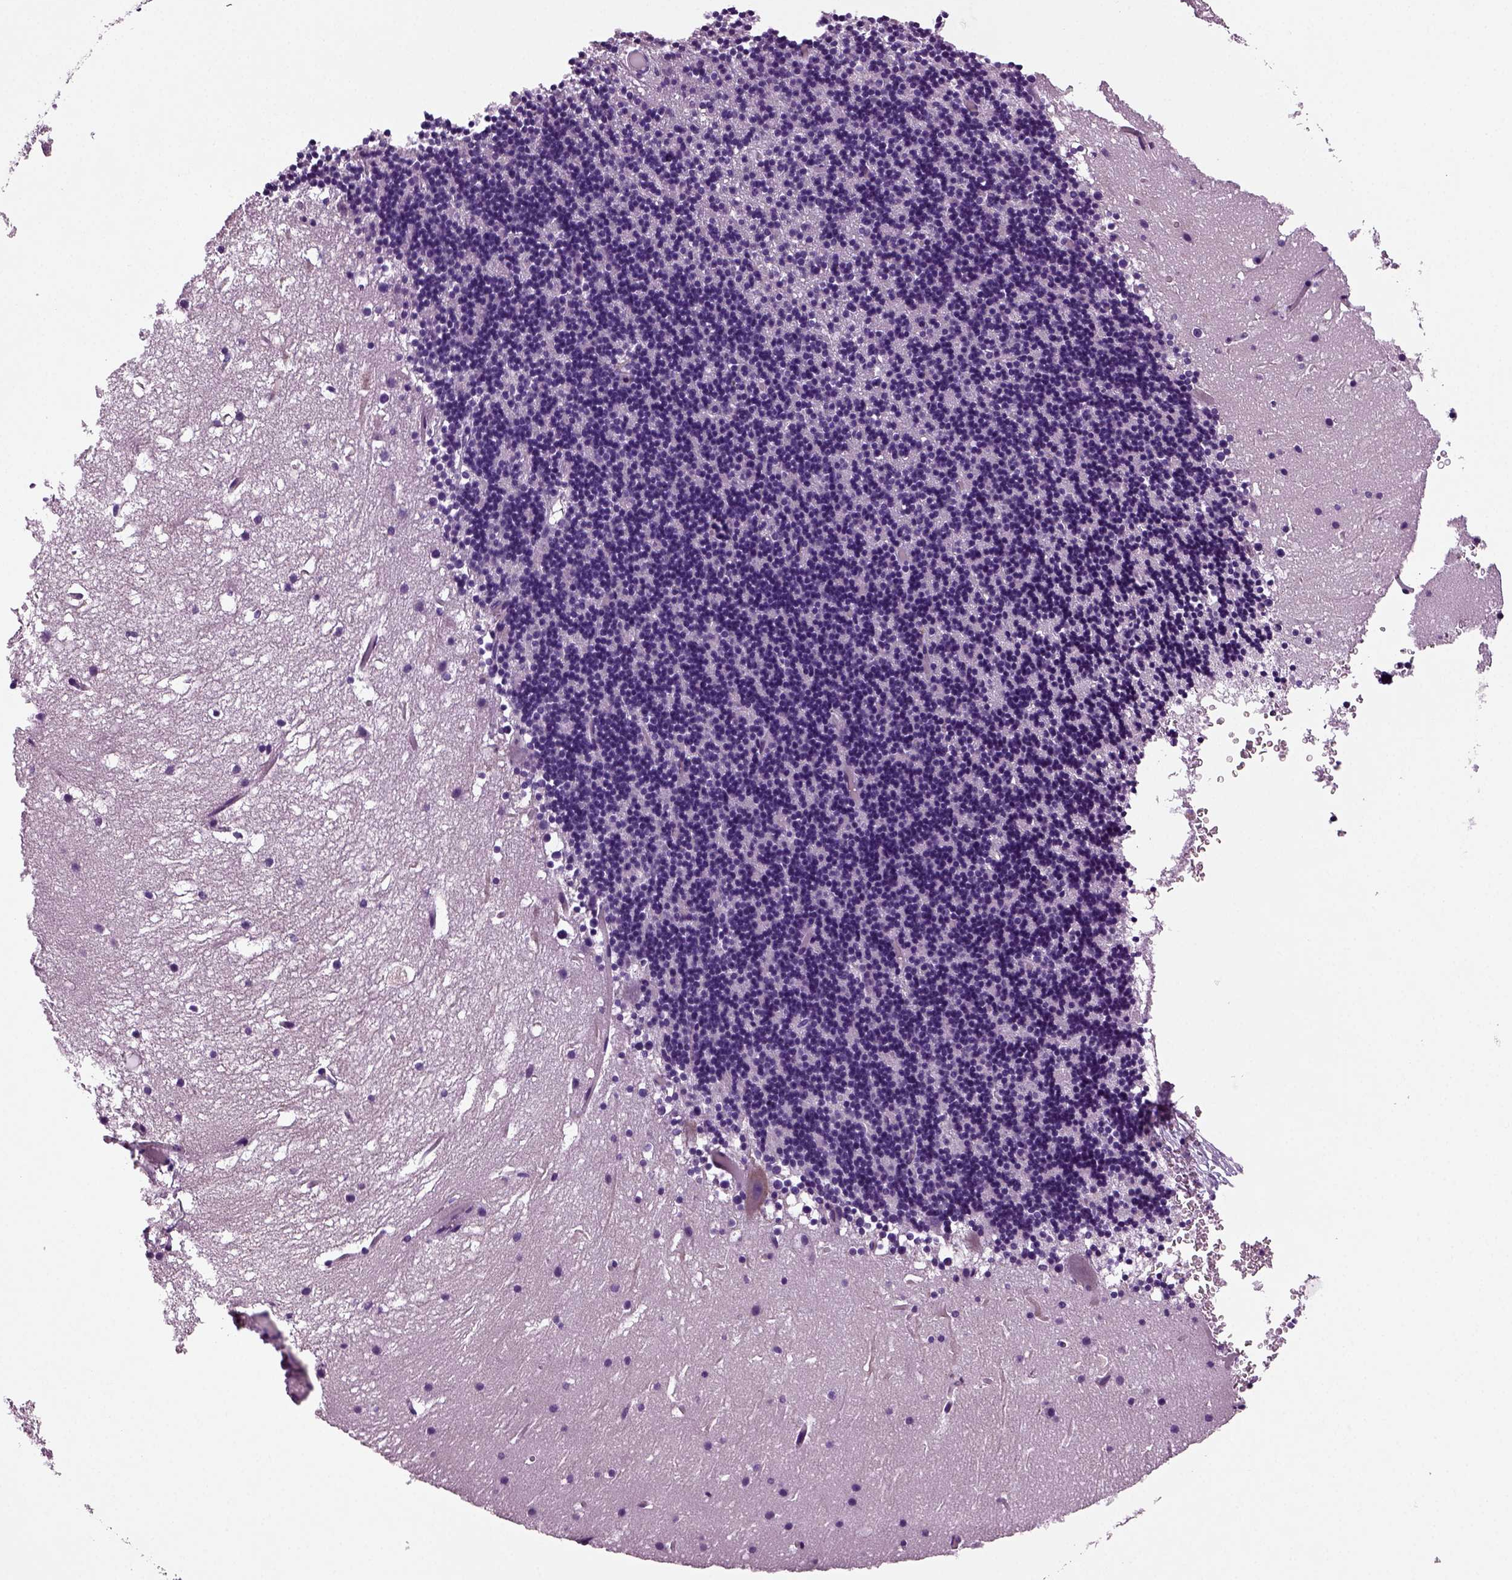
{"staining": {"intensity": "negative", "quantity": "none", "location": "none"}, "tissue": "cerebellum", "cell_type": "Cells in granular layer", "image_type": "normal", "snomed": [{"axis": "morphology", "description": "Normal tissue, NOS"}, {"axis": "topography", "description": "Cerebellum"}], "caption": "A high-resolution photomicrograph shows IHC staining of benign cerebellum, which displays no significant staining in cells in granular layer.", "gene": "COL9A2", "patient": {"sex": "male", "age": 37}}